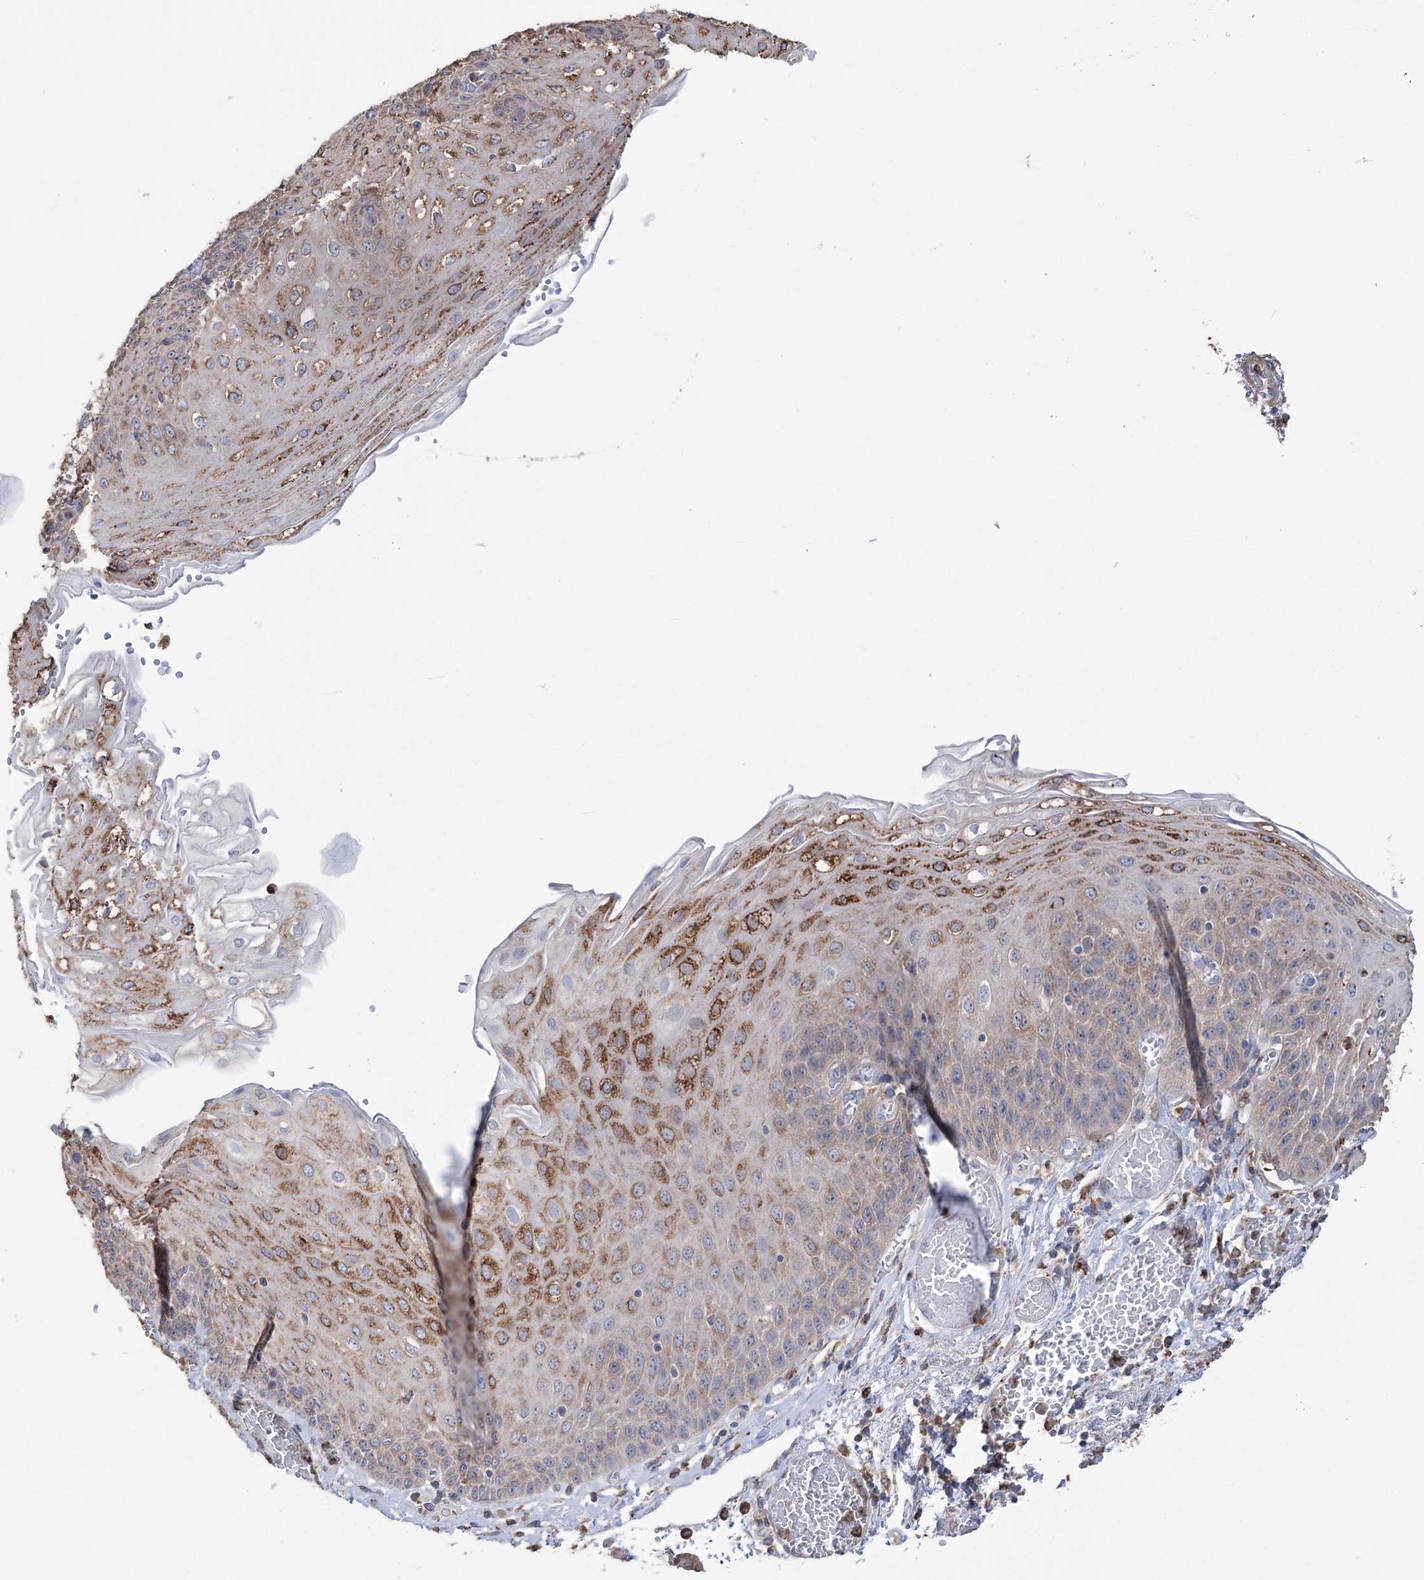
{"staining": {"intensity": "strong", "quantity": "25%-75%", "location": "cytoplasmic/membranous"}, "tissue": "esophagus", "cell_type": "Squamous epithelial cells", "image_type": "normal", "snomed": [{"axis": "morphology", "description": "Normal tissue, NOS"}, {"axis": "topography", "description": "Esophagus"}], "caption": "The photomicrograph displays staining of unremarkable esophagus, revealing strong cytoplasmic/membranous protein staining (brown color) within squamous epithelial cells.", "gene": "TRIM71", "patient": {"sex": "male", "age": 81}}